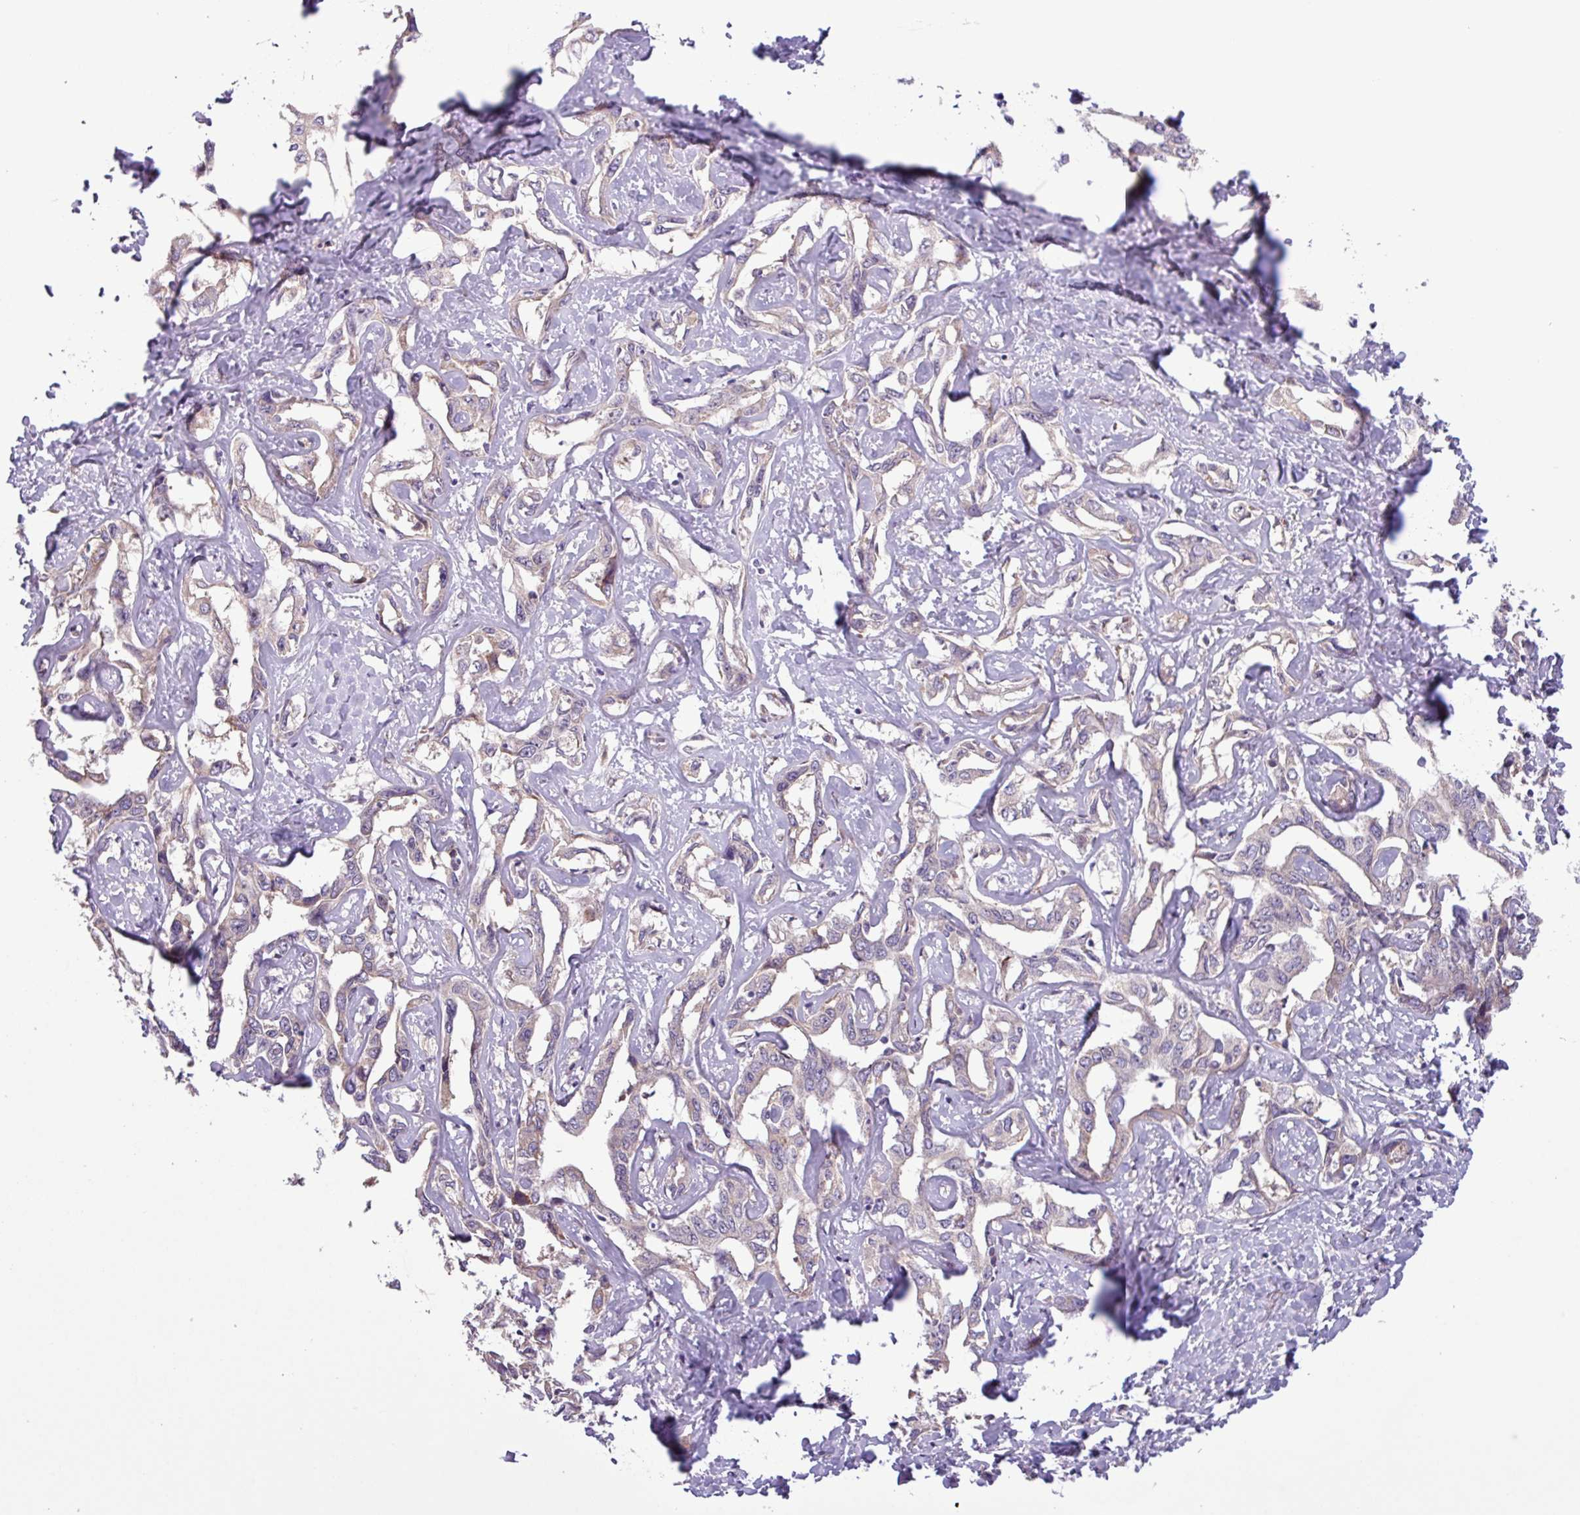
{"staining": {"intensity": "negative", "quantity": "none", "location": "none"}, "tissue": "liver cancer", "cell_type": "Tumor cells", "image_type": "cancer", "snomed": [{"axis": "morphology", "description": "Cholangiocarcinoma"}, {"axis": "topography", "description": "Liver"}], "caption": "IHC image of neoplastic tissue: liver cancer (cholangiocarcinoma) stained with DAB (3,3'-diaminobenzidine) exhibits no significant protein staining in tumor cells.", "gene": "C20orf27", "patient": {"sex": "male", "age": 59}}